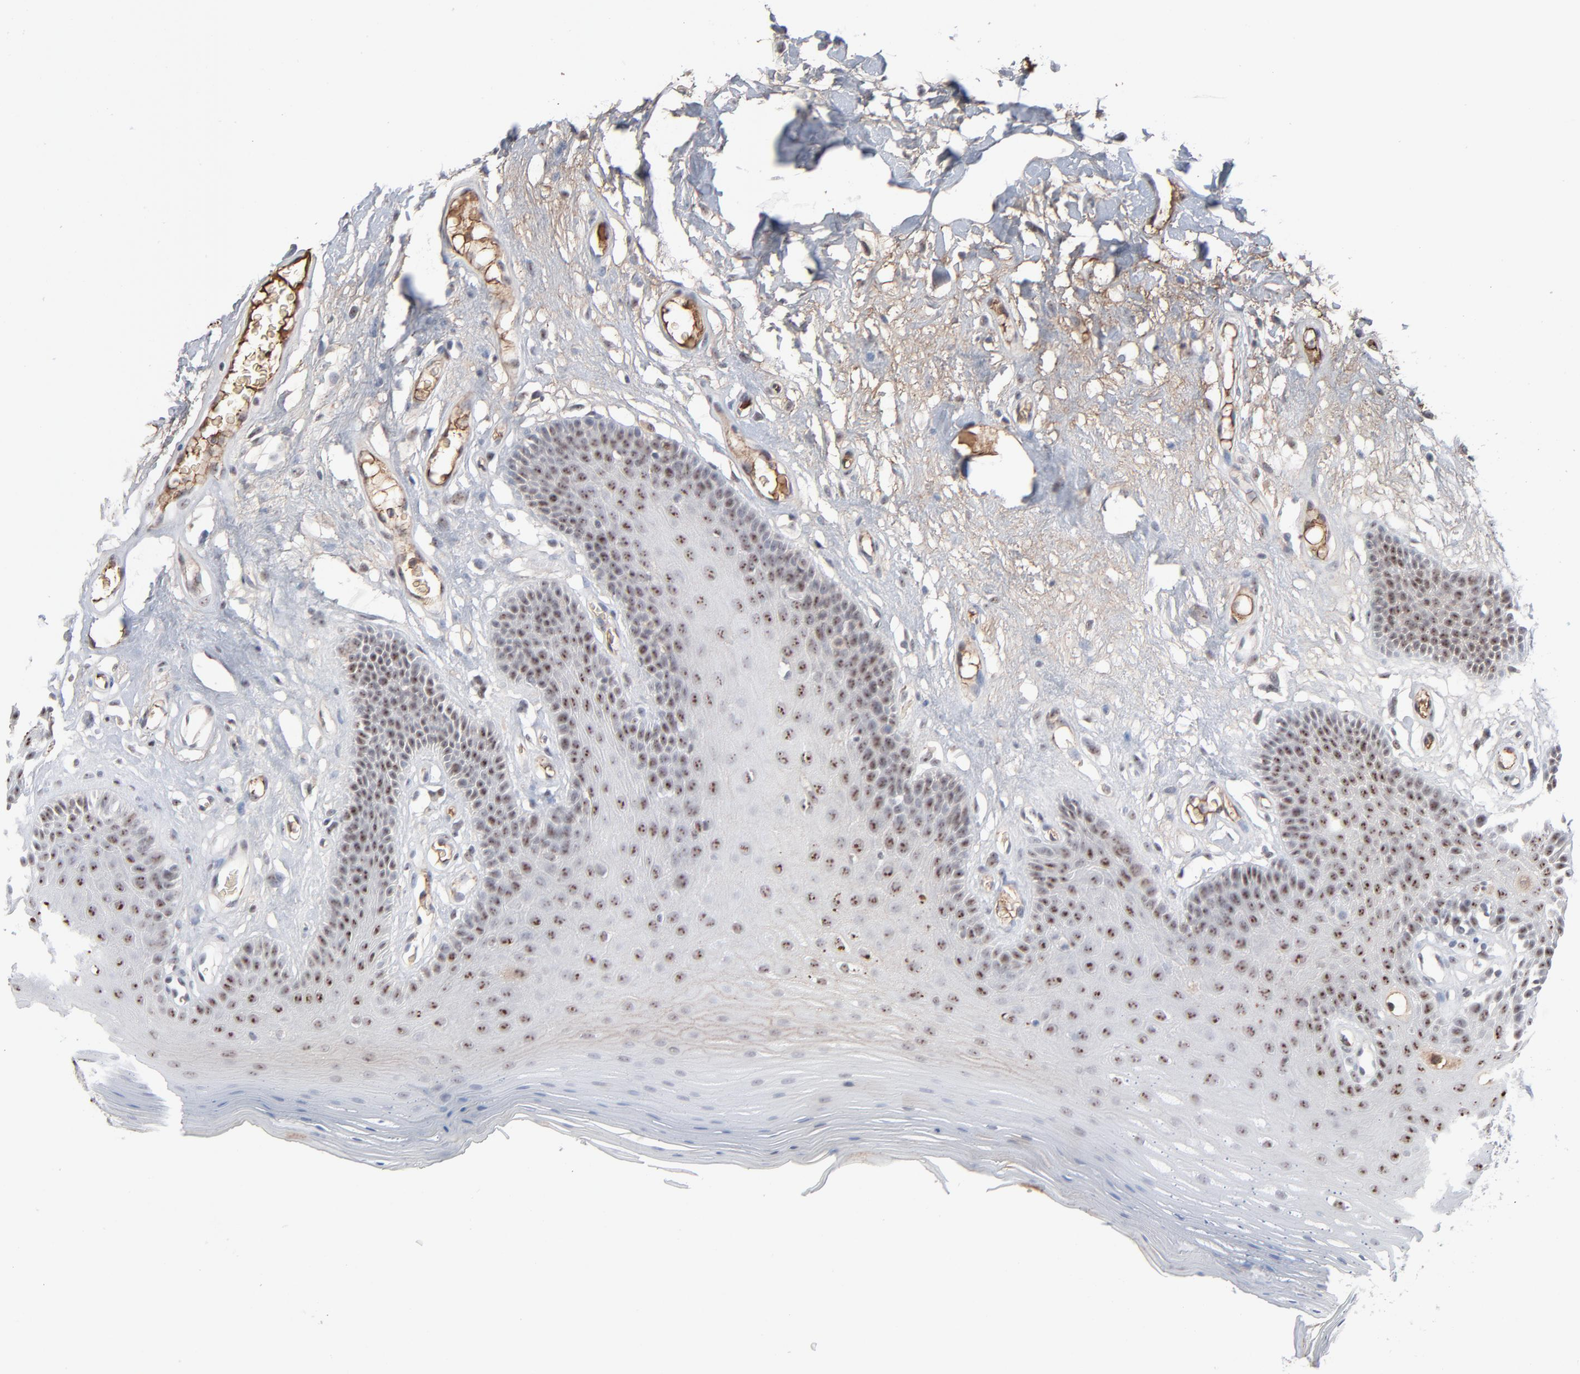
{"staining": {"intensity": "strong", "quantity": "25%-75%", "location": "nuclear"}, "tissue": "oral mucosa", "cell_type": "Squamous epithelial cells", "image_type": "normal", "snomed": [{"axis": "morphology", "description": "Normal tissue, NOS"}, {"axis": "morphology", "description": "Squamous cell carcinoma, NOS"}, {"axis": "topography", "description": "Skeletal muscle"}, {"axis": "topography", "description": "Oral tissue"}, {"axis": "topography", "description": "Head-Neck"}], "caption": "Oral mucosa stained with DAB (3,3'-diaminobenzidine) IHC shows high levels of strong nuclear expression in approximately 25%-75% of squamous epithelial cells.", "gene": "MPHOSPH6", "patient": {"sex": "male", "age": 71}}